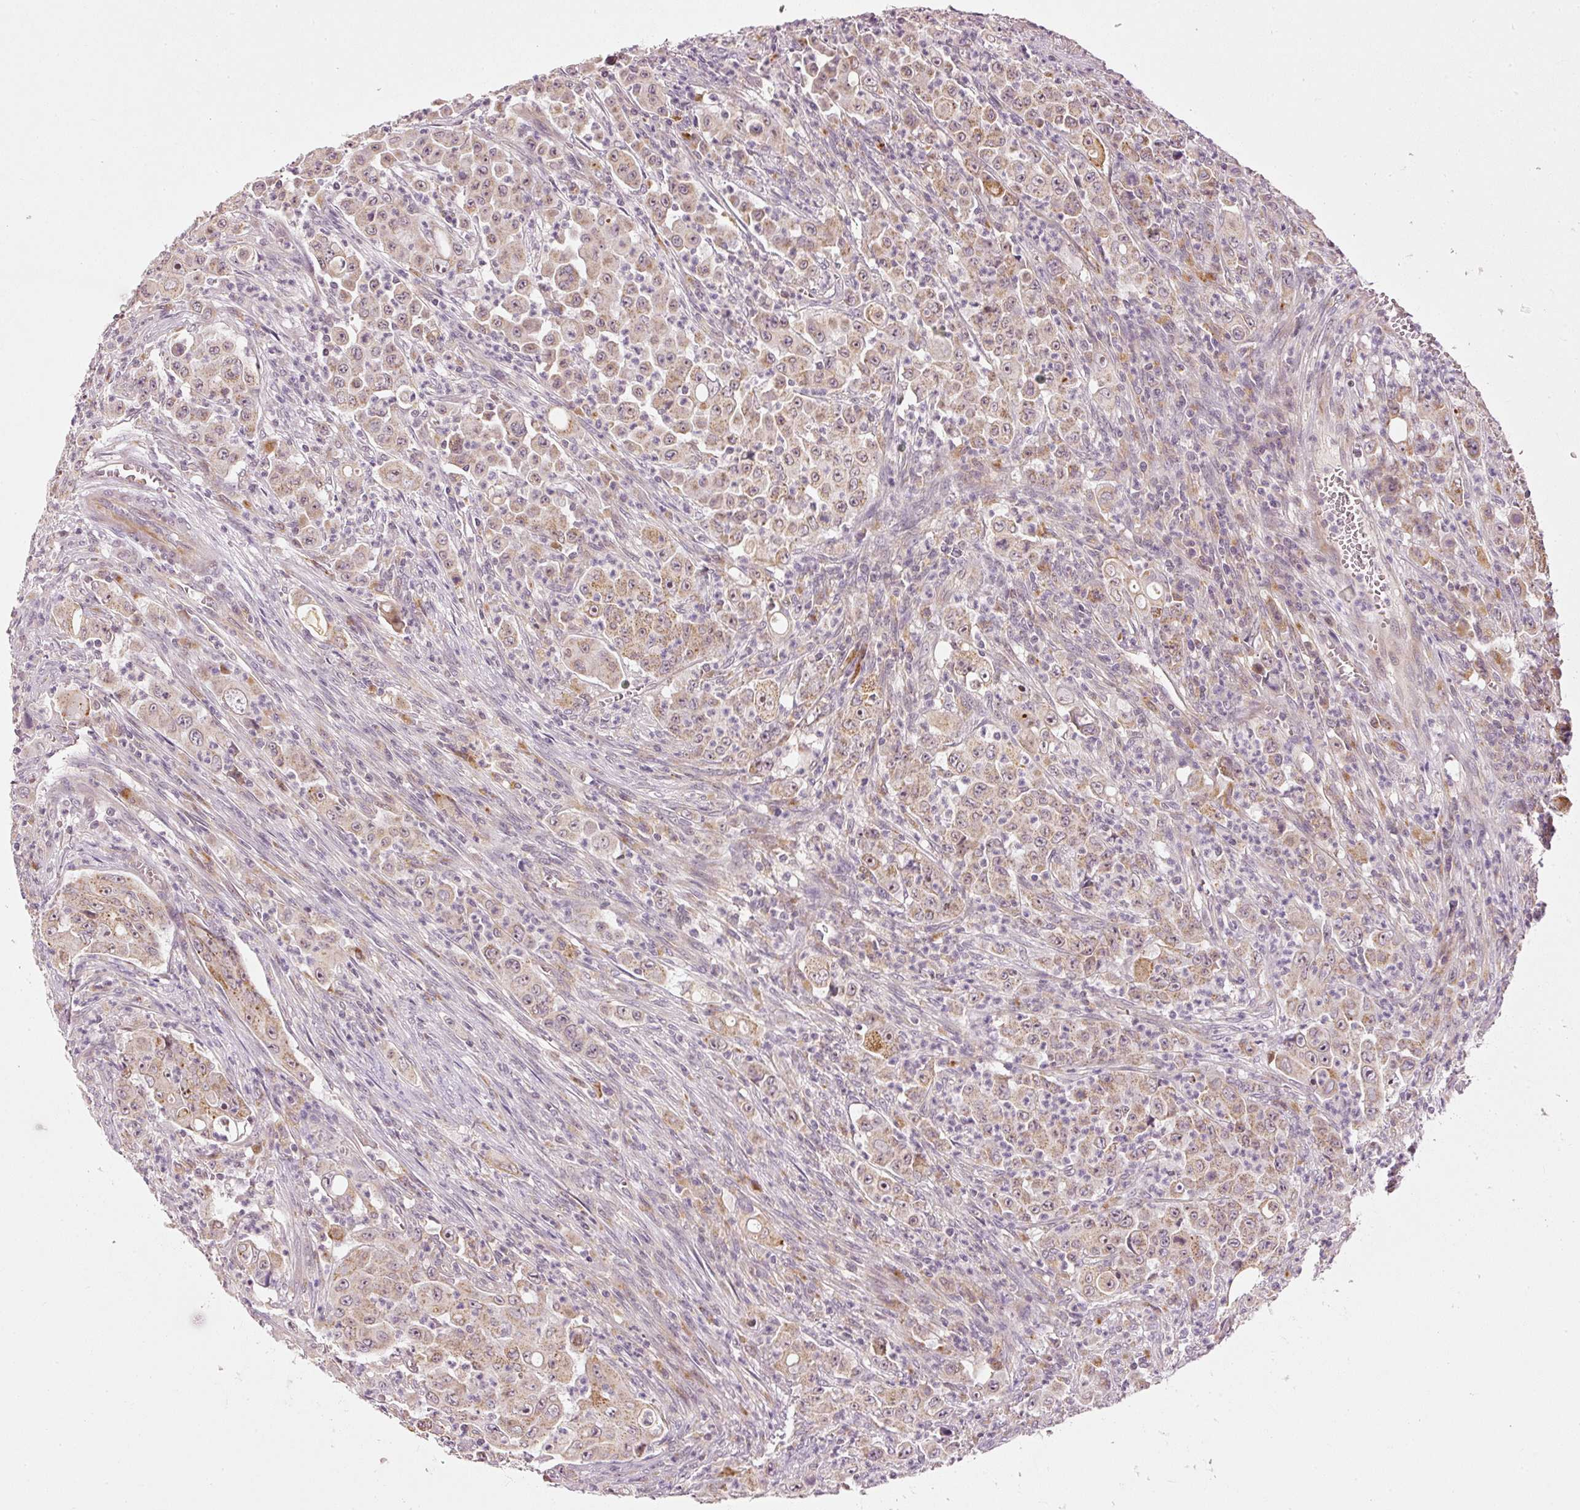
{"staining": {"intensity": "weak", "quantity": "25%-75%", "location": "cytoplasmic/membranous"}, "tissue": "colorectal cancer", "cell_type": "Tumor cells", "image_type": "cancer", "snomed": [{"axis": "morphology", "description": "Adenocarcinoma, NOS"}, {"axis": "topography", "description": "Colon"}], "caption": "A high-resolution histopathology image shows immunohistochemistry (IHC) staining of colorectal cancer (adenocarcinoma), which exhibits weak cytoplasmic/membranous positivity in approximately 25%-75% of tumor cells.", "gene": "CDC20B", "patient": {"sex": "male", "age": 51}}